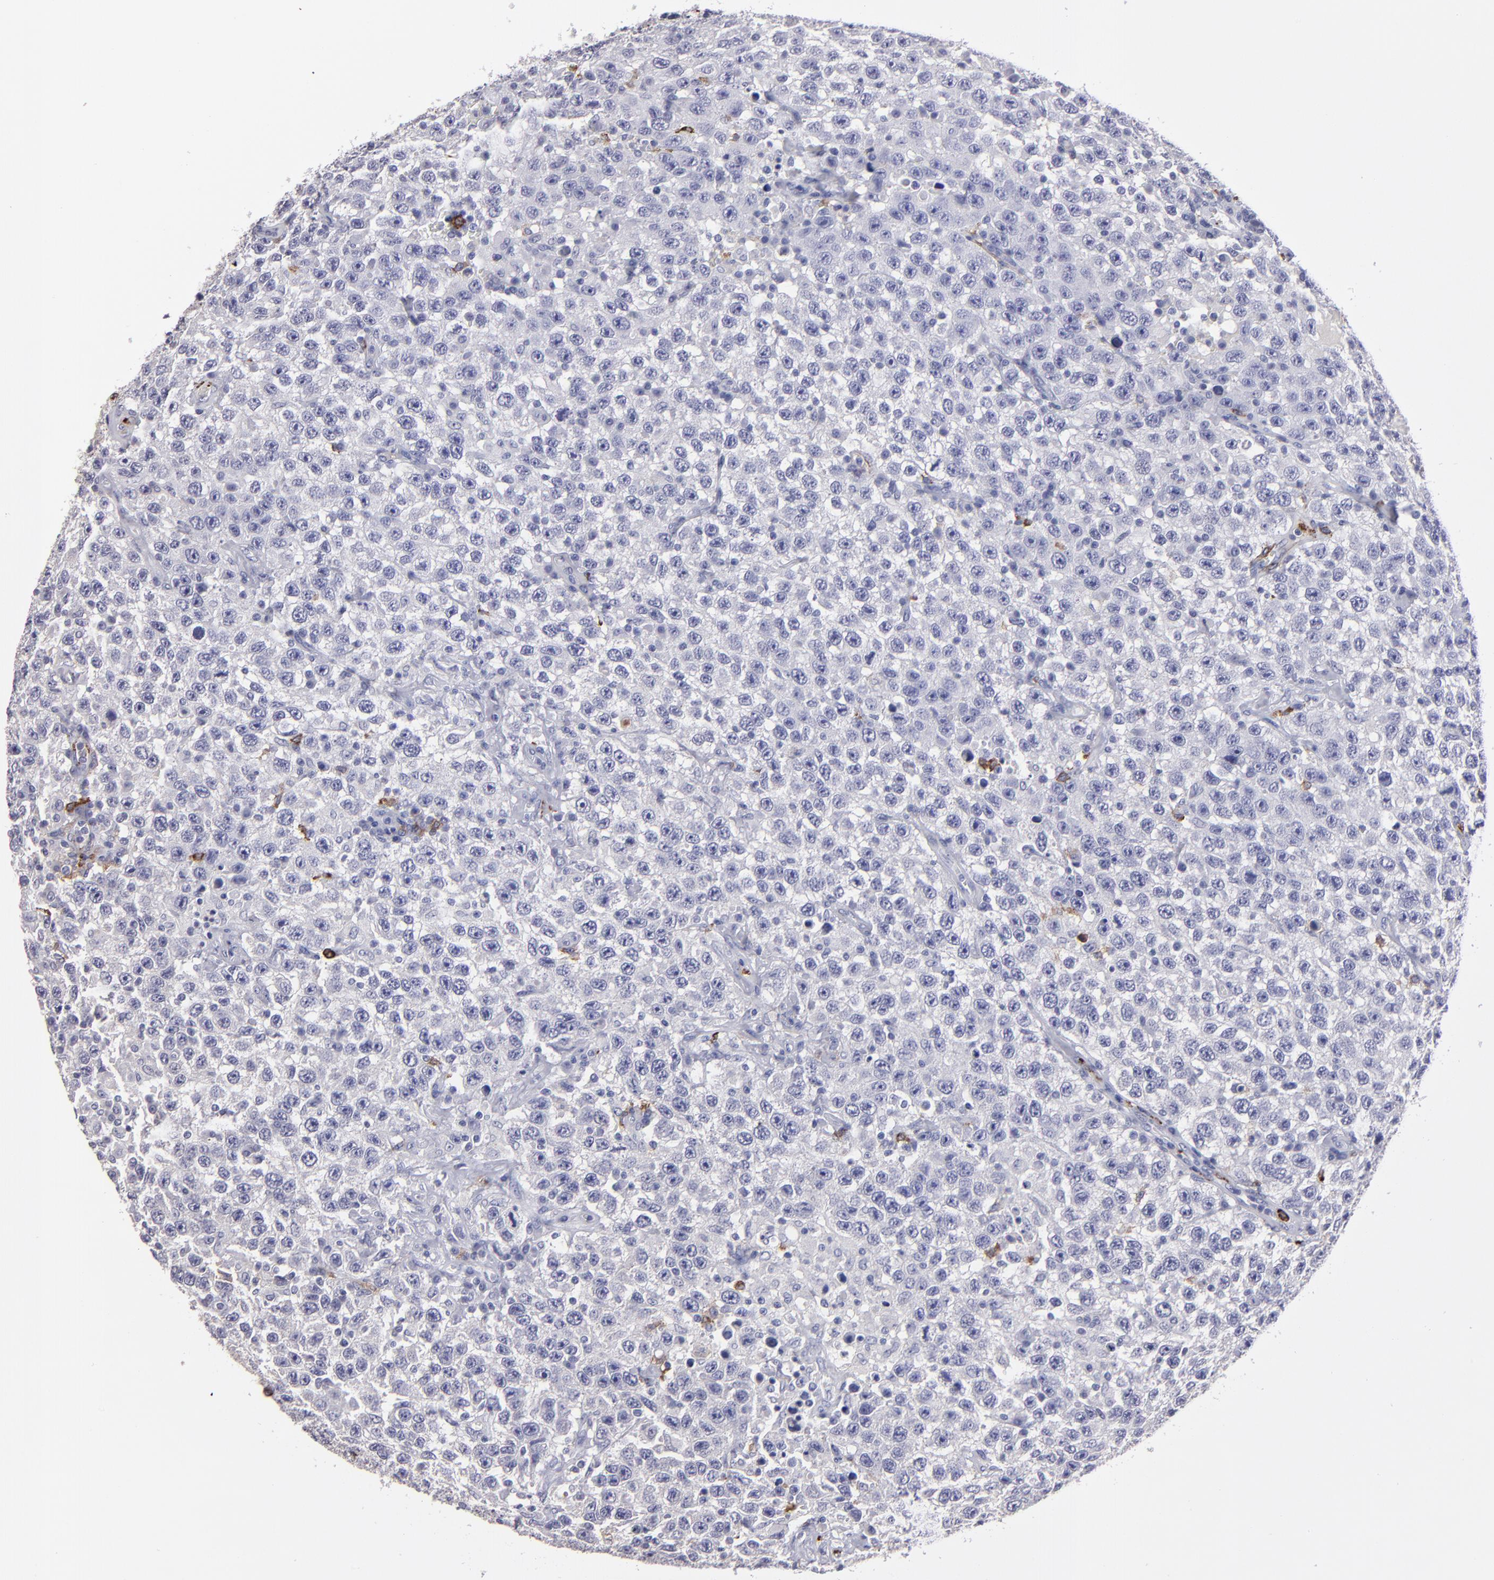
{"staining": {"intensity": "negative", "quantity": "none", "location": "none"}, "tissue": "testis cancer", "cell_type": "Tumor cells", "image_type": "cancer", "snomed": [{"axis": "morphology", "description": "Seminoma, NOS"}, {"axis": "topography", "description": "Testis"}], "caption": "This is a histopathology image of immunohistochemistry (IHC) staining of testis seminoma, which shows no staining in tumor cells.", "gene": "CD36", "patient": {"sex": "male", "age": 41}}